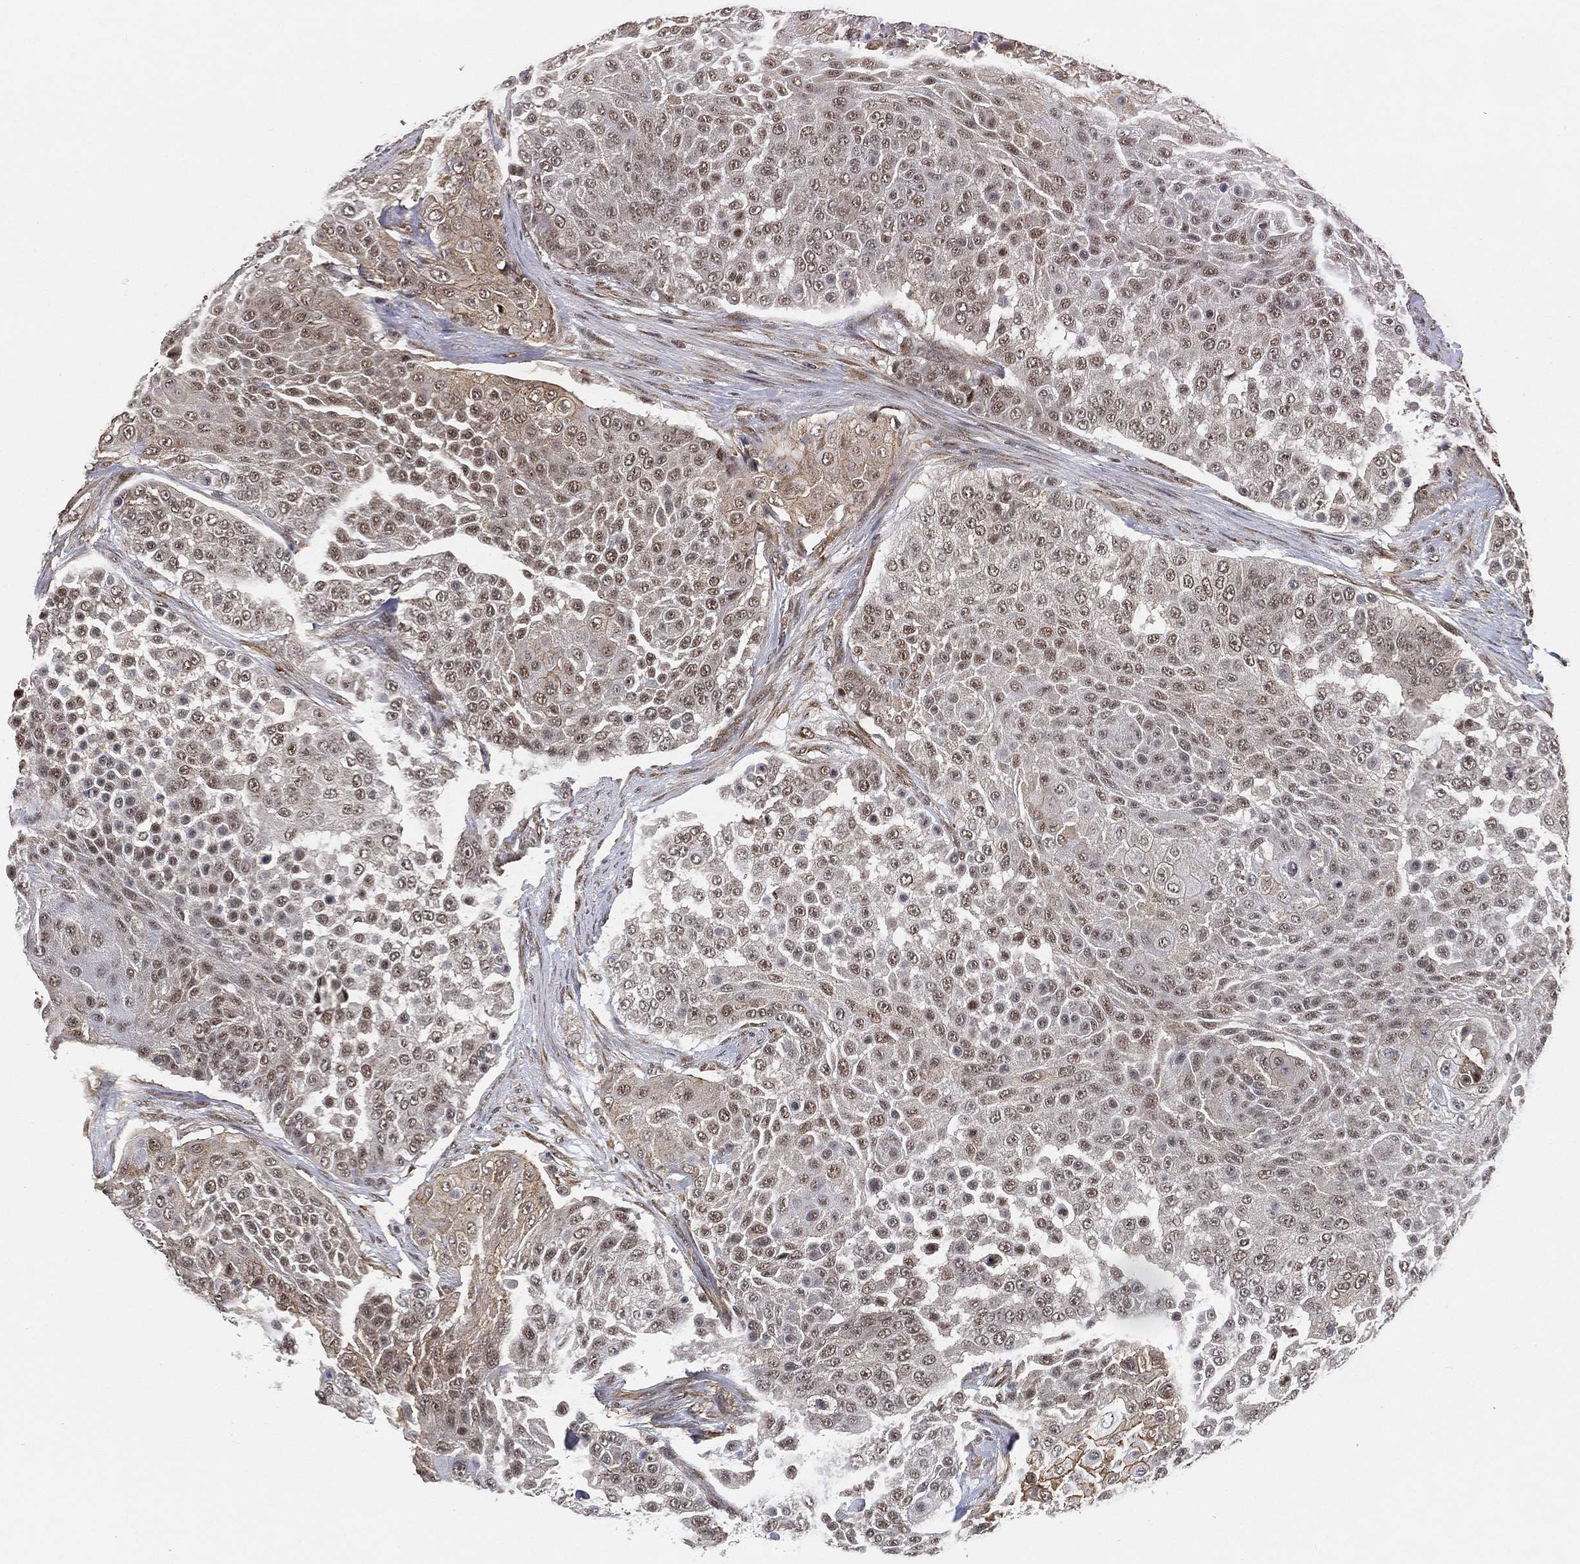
{"staining": {"intensity": "moderate", "quantity": "25%-75%", "location": "nuclear"}, "tissue": "urothelial cancer", "cell_type": "Tumor cells", "image_type": "cancer", "snomed": [{"axis": "morphology", "description": "Urothelial carcinoma, High grade"}, {"axis": "topography", "description": "Urinary bladder"}], "caption": "Human high-grade urothelial carcinoma stained with a protein marker exhibits moderate staining in tumor cells.", "gene": "RSRC2", "patient": {"sex": "female", "age": 63}}